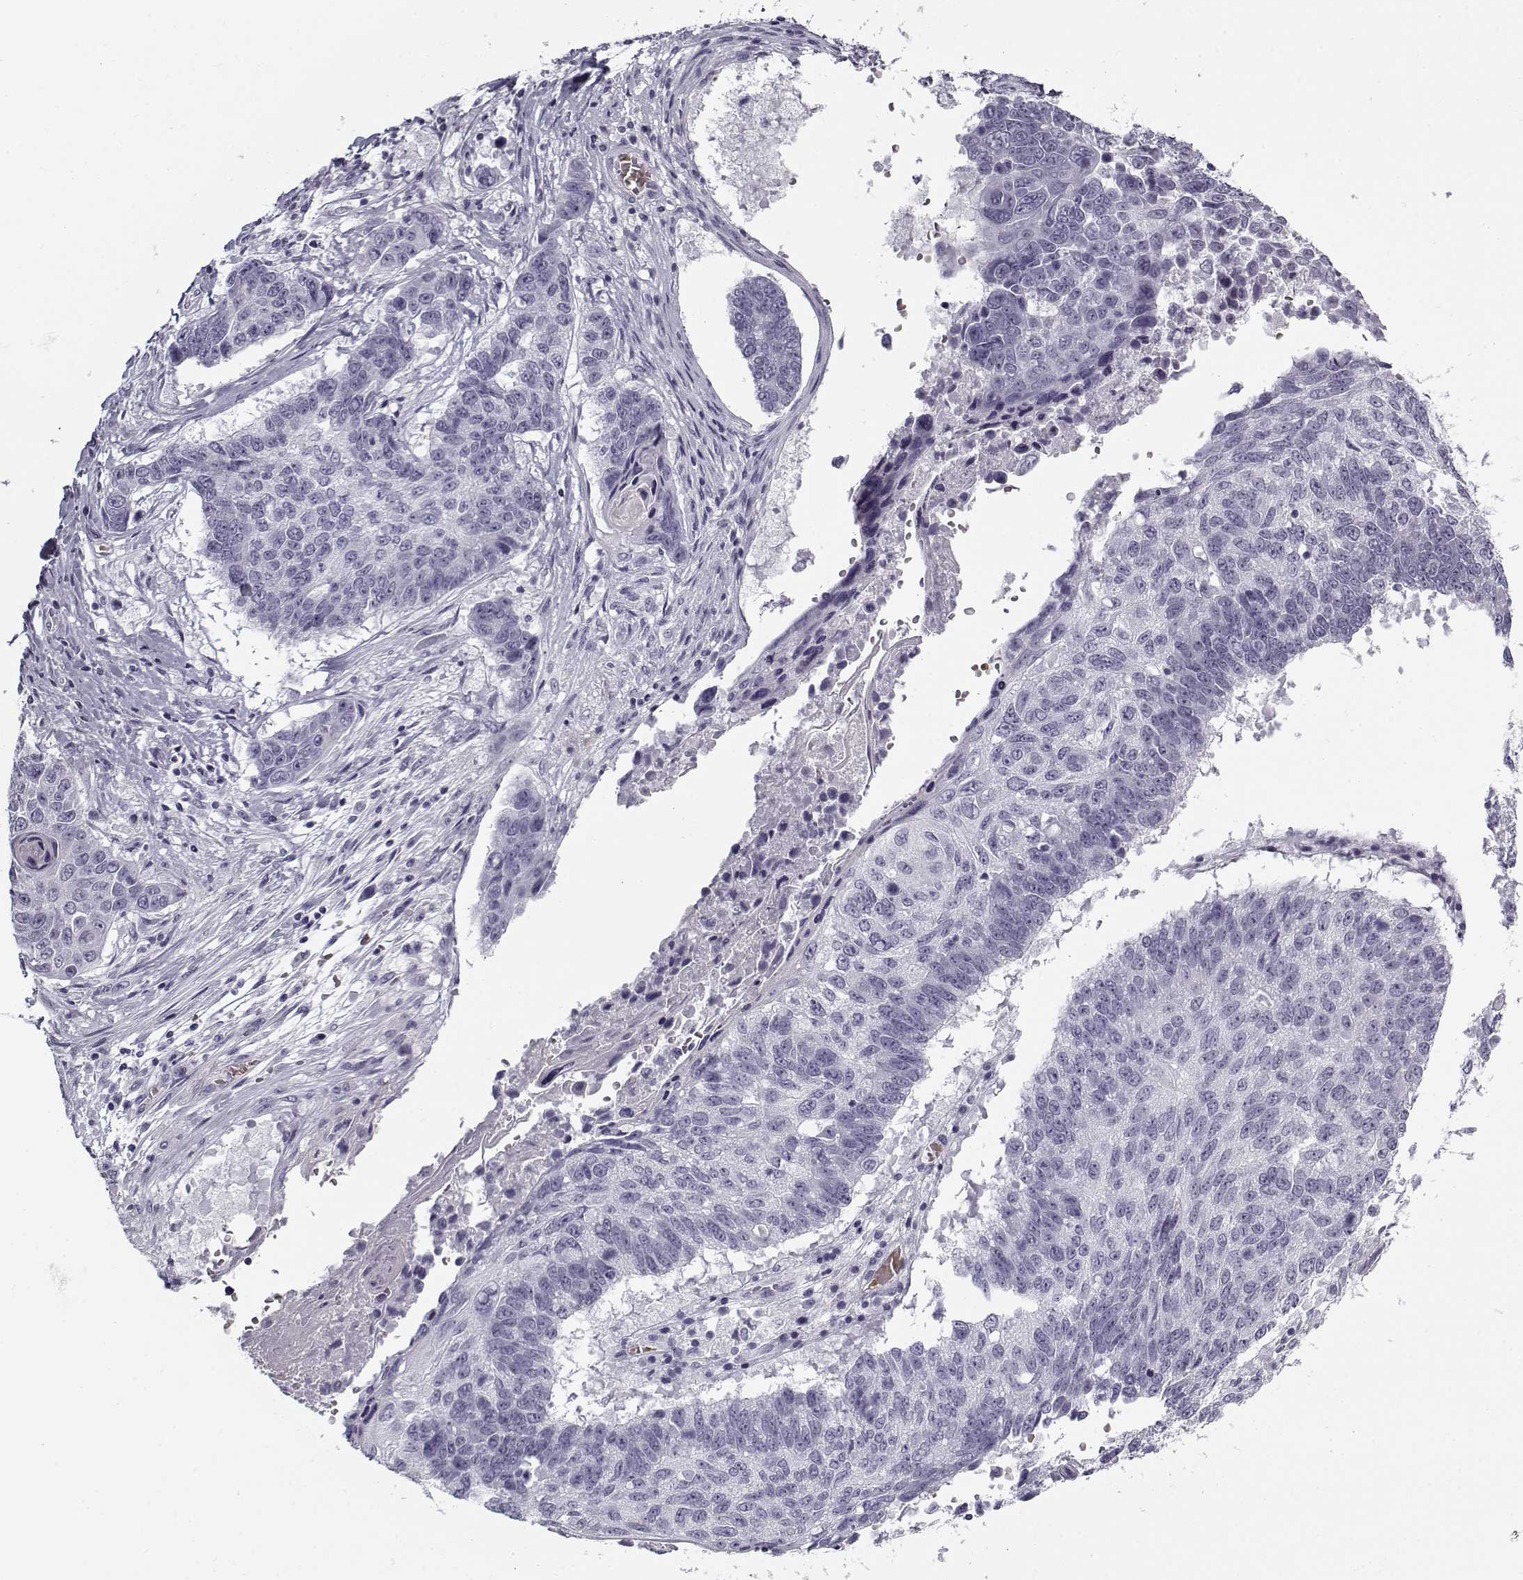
{"staining": {"intensity": "negative", "quantity": "none", "location": "none"}, "tissue": "lung cancer", "cell_type": "Tumor cells", "image_type": "cancer", "snomed": [{"axis": "morphology", "description": "Squamous cell carcinoma, NOS"}, {"axis": "topography", "description": "Lung"}], "caption": "Tumor cells are negative for brown protein staining in lung squamous cell carcinoma.", "gene": "SNCA", "patient": {"sex": "male", "age": 73}}